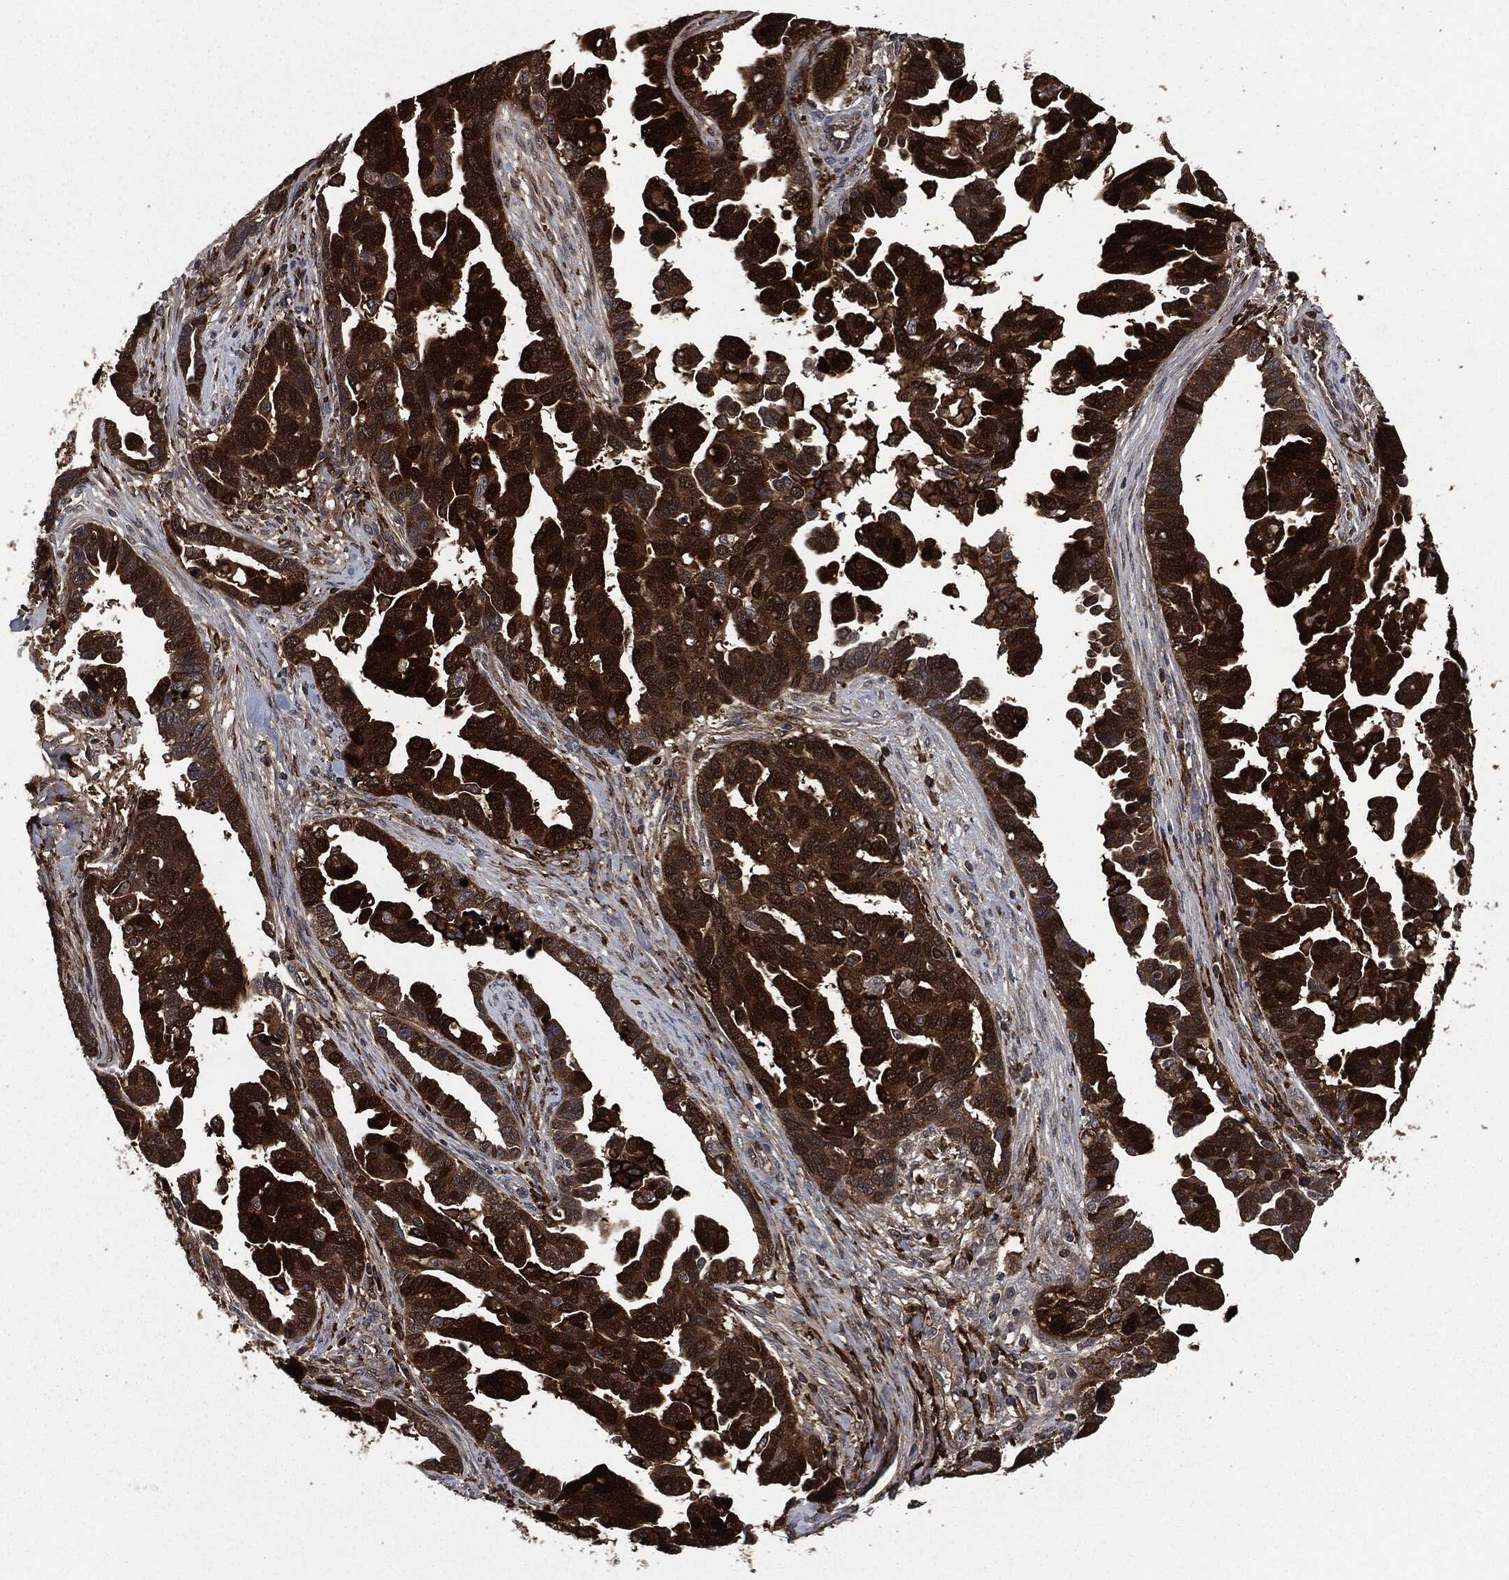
{"staining": {"intensity": "strong", "quantity": ">75%", "location": "cytoplasmic/membranous"}, "tissue": "ovarian cancer", "cell_type": "Tumor cells", "image_type": "cancer", "snomed": [{"axis": "morphology", "description": "Cystadenocarcinoma, serous, NOS"}, {"axis": "topography", "description": "Ovary"}], "caption": "The immunohistochemical stain labels strong cytoplasmic/membranous expression in tumor cells of ovarian cancer (serous cystadenocarcinoma) tissue. (IHC, brightfield microscopy, high magnification).", "gene": "CRABP2", "patient": {"sex": "female", "age": 54}}